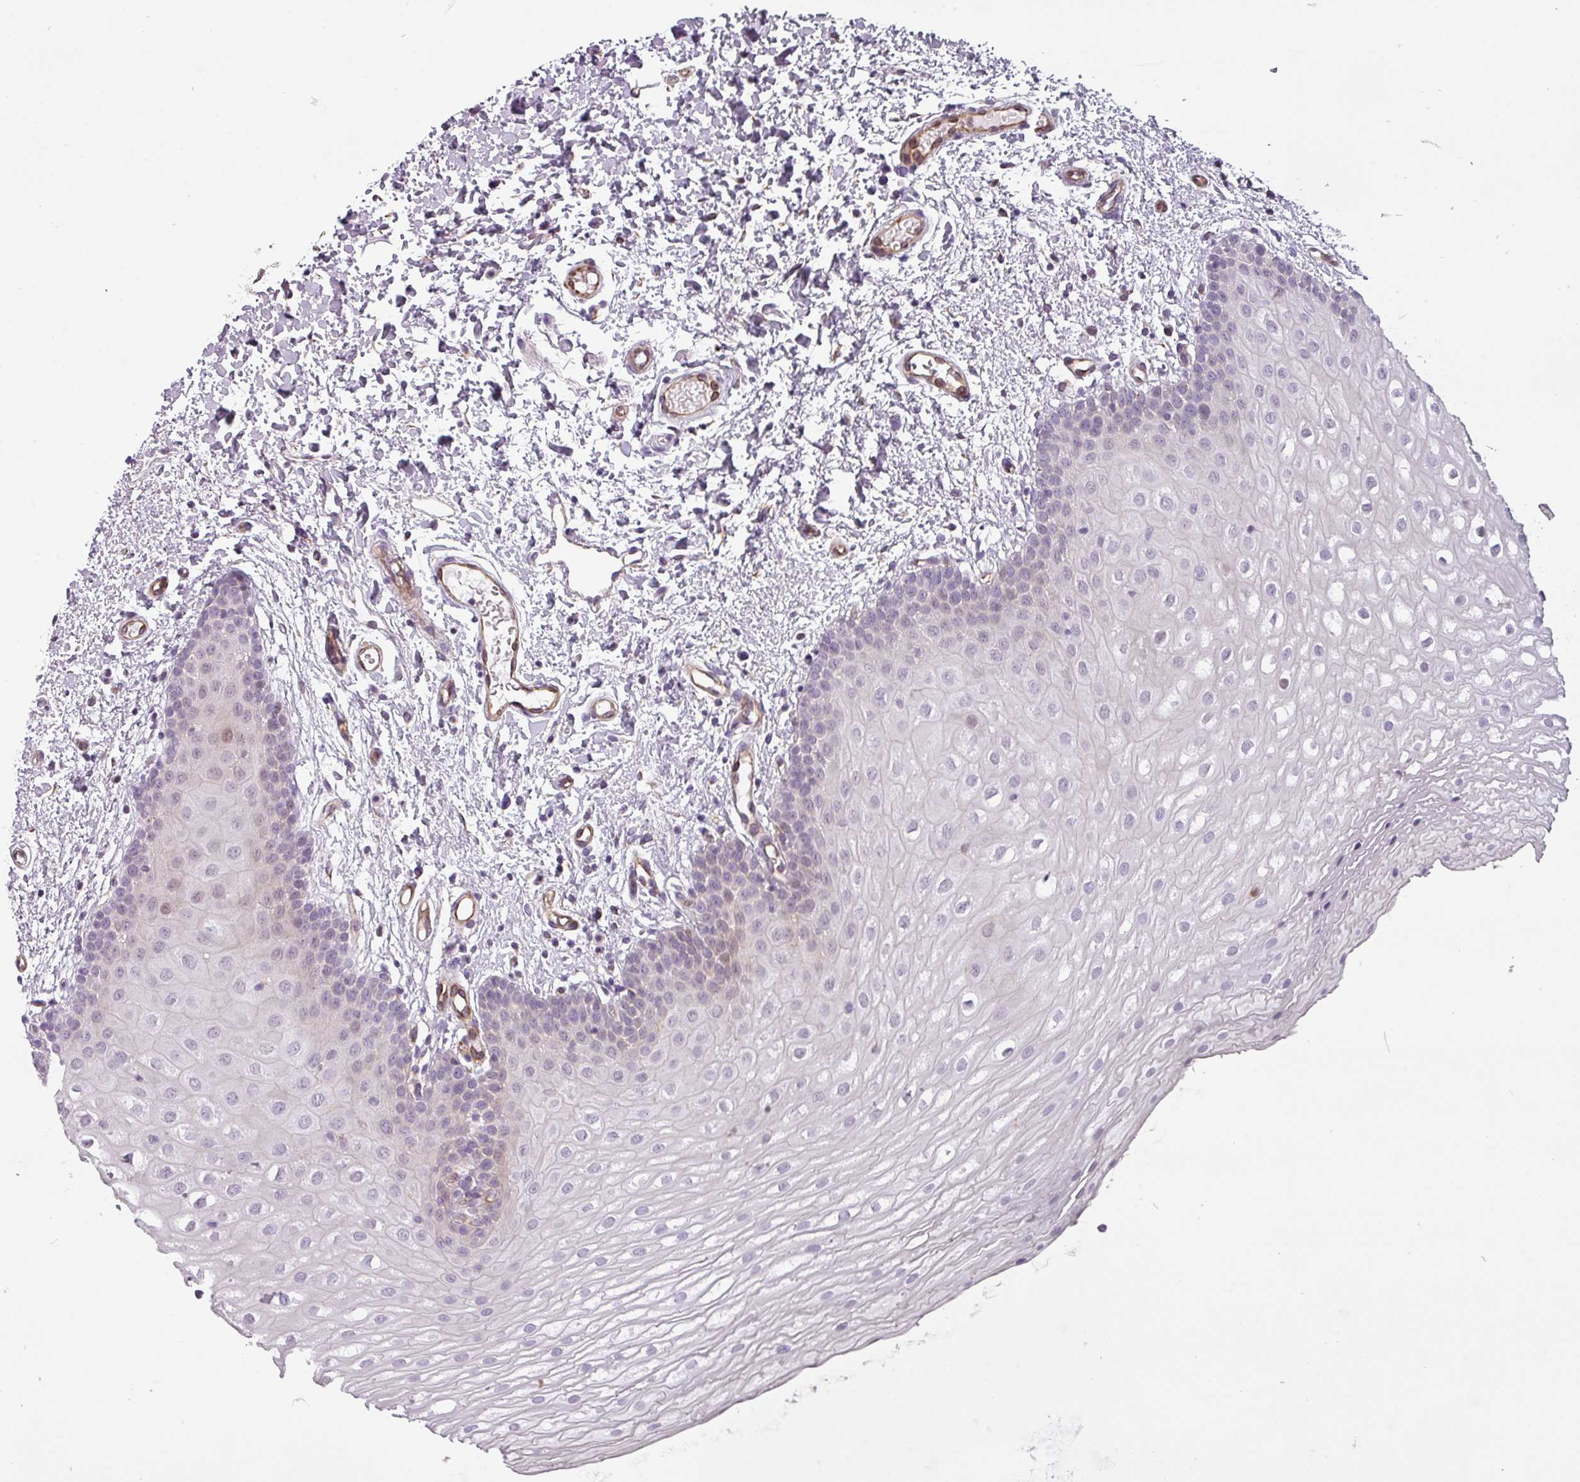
{"staining": {"intensity": "negative", "quantity": "none", "location": "none"}, "tissue": "oral mucosa", "cell_type": "Squamous epithelial cells", "image_type": "normal", "snomed": [{"axis": "morphology", "description": "Normal tissue, NOS"}, {"axis": "topography", "description": "Oral tissue"}], "caption": "Human oral mucosa stained for a protein using IHC reveals no staining in squamous epithelial cells.", "gene": "CHRDL1", "patient": {"sex": "female", "age": 54}}